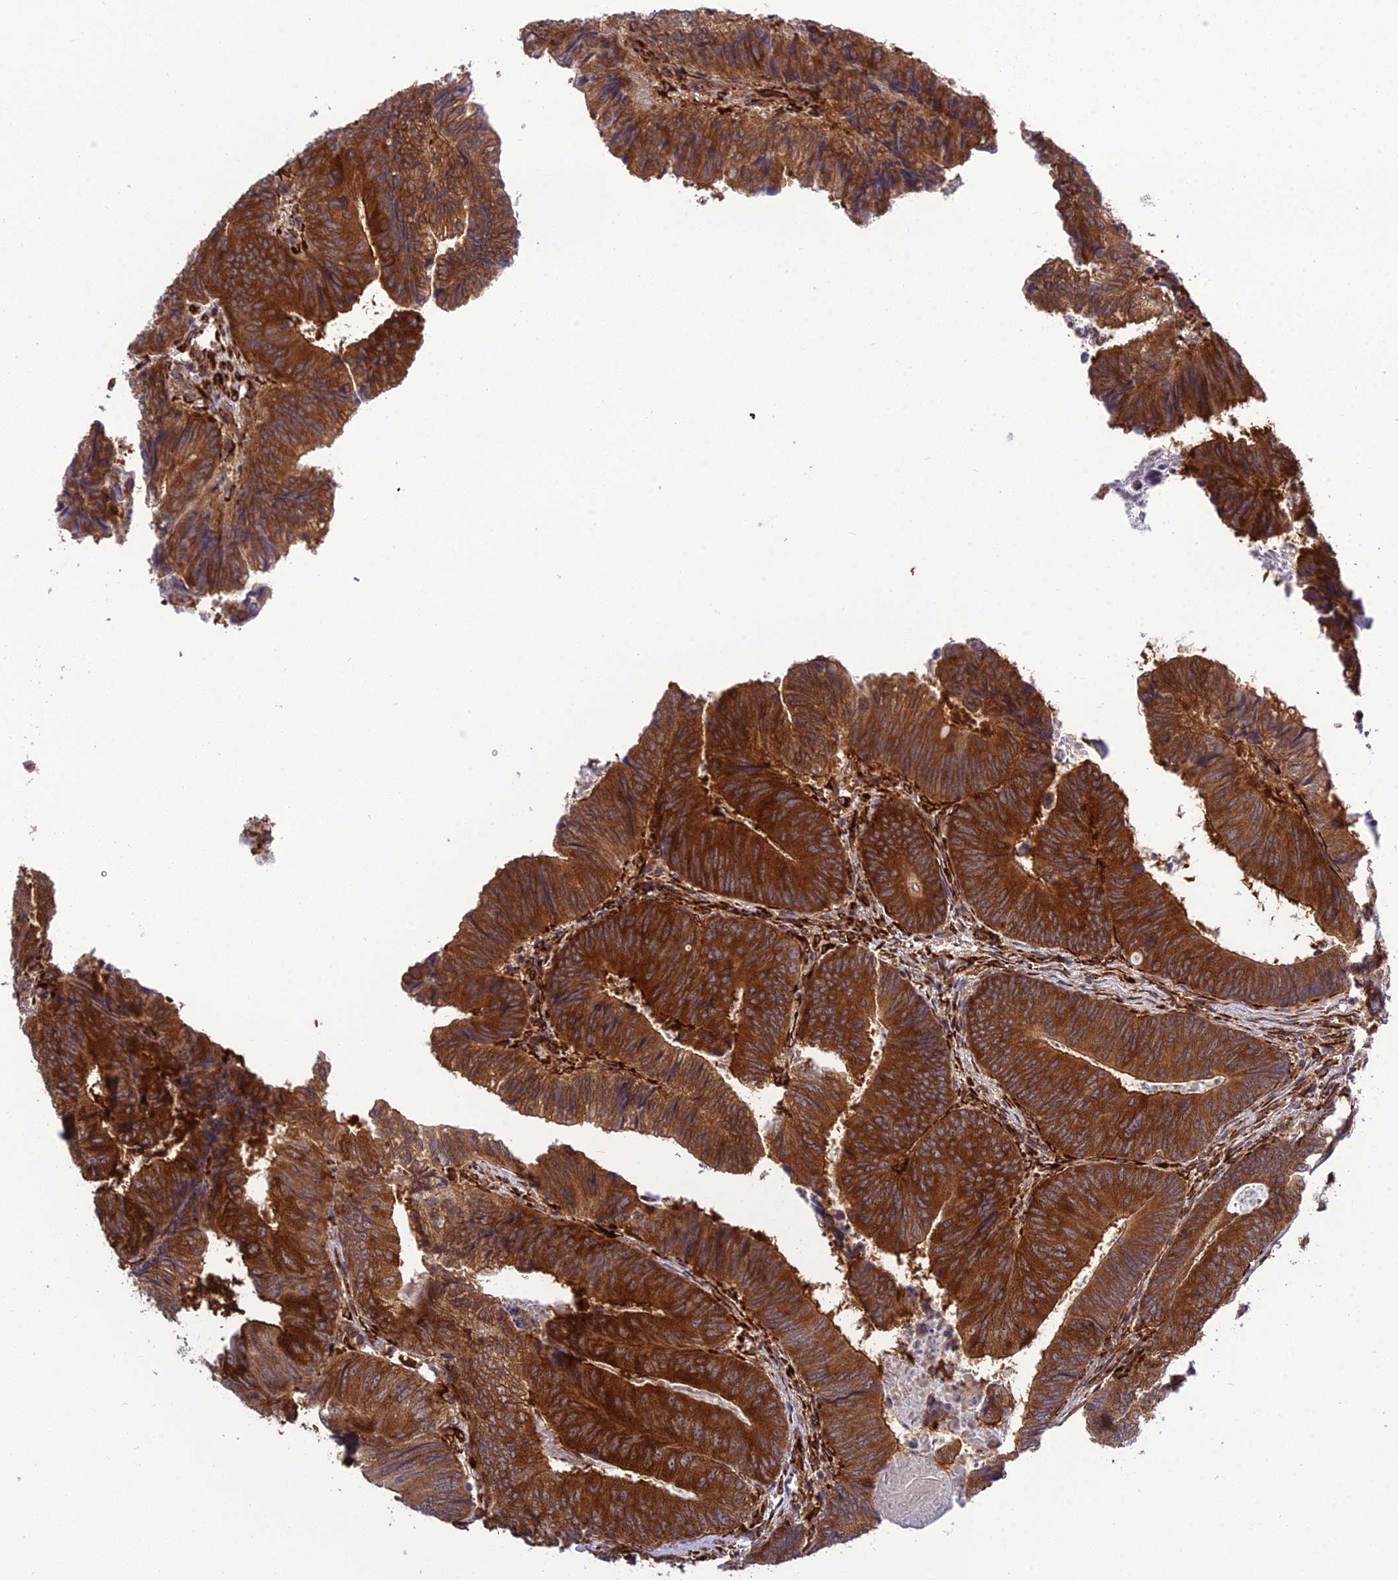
{"staining": {"intensity": "strong", "quantity": ">75%", "location": "cytoplasmic/membranous"}, "tissue": "colorectal cancer", "cell_type": "Tumor cells", "image_type": "cancer", "snomed": [{"axis": "morphology", "description": "Adenocarcinoma, NOS"}, {"axis": "topography", "description": "Colon"}], "caption": "Protein analysis of colorectal cancer (adenocarcinoma) tissue shows strong cytoplasmic/membranous expression in about >75% of tumor cells. Immunohistochemistry stains the protein in brown and the nuclei are stained blue.", "gene": "DHCR7", "patient": {"sex": "female", "age": 67}}